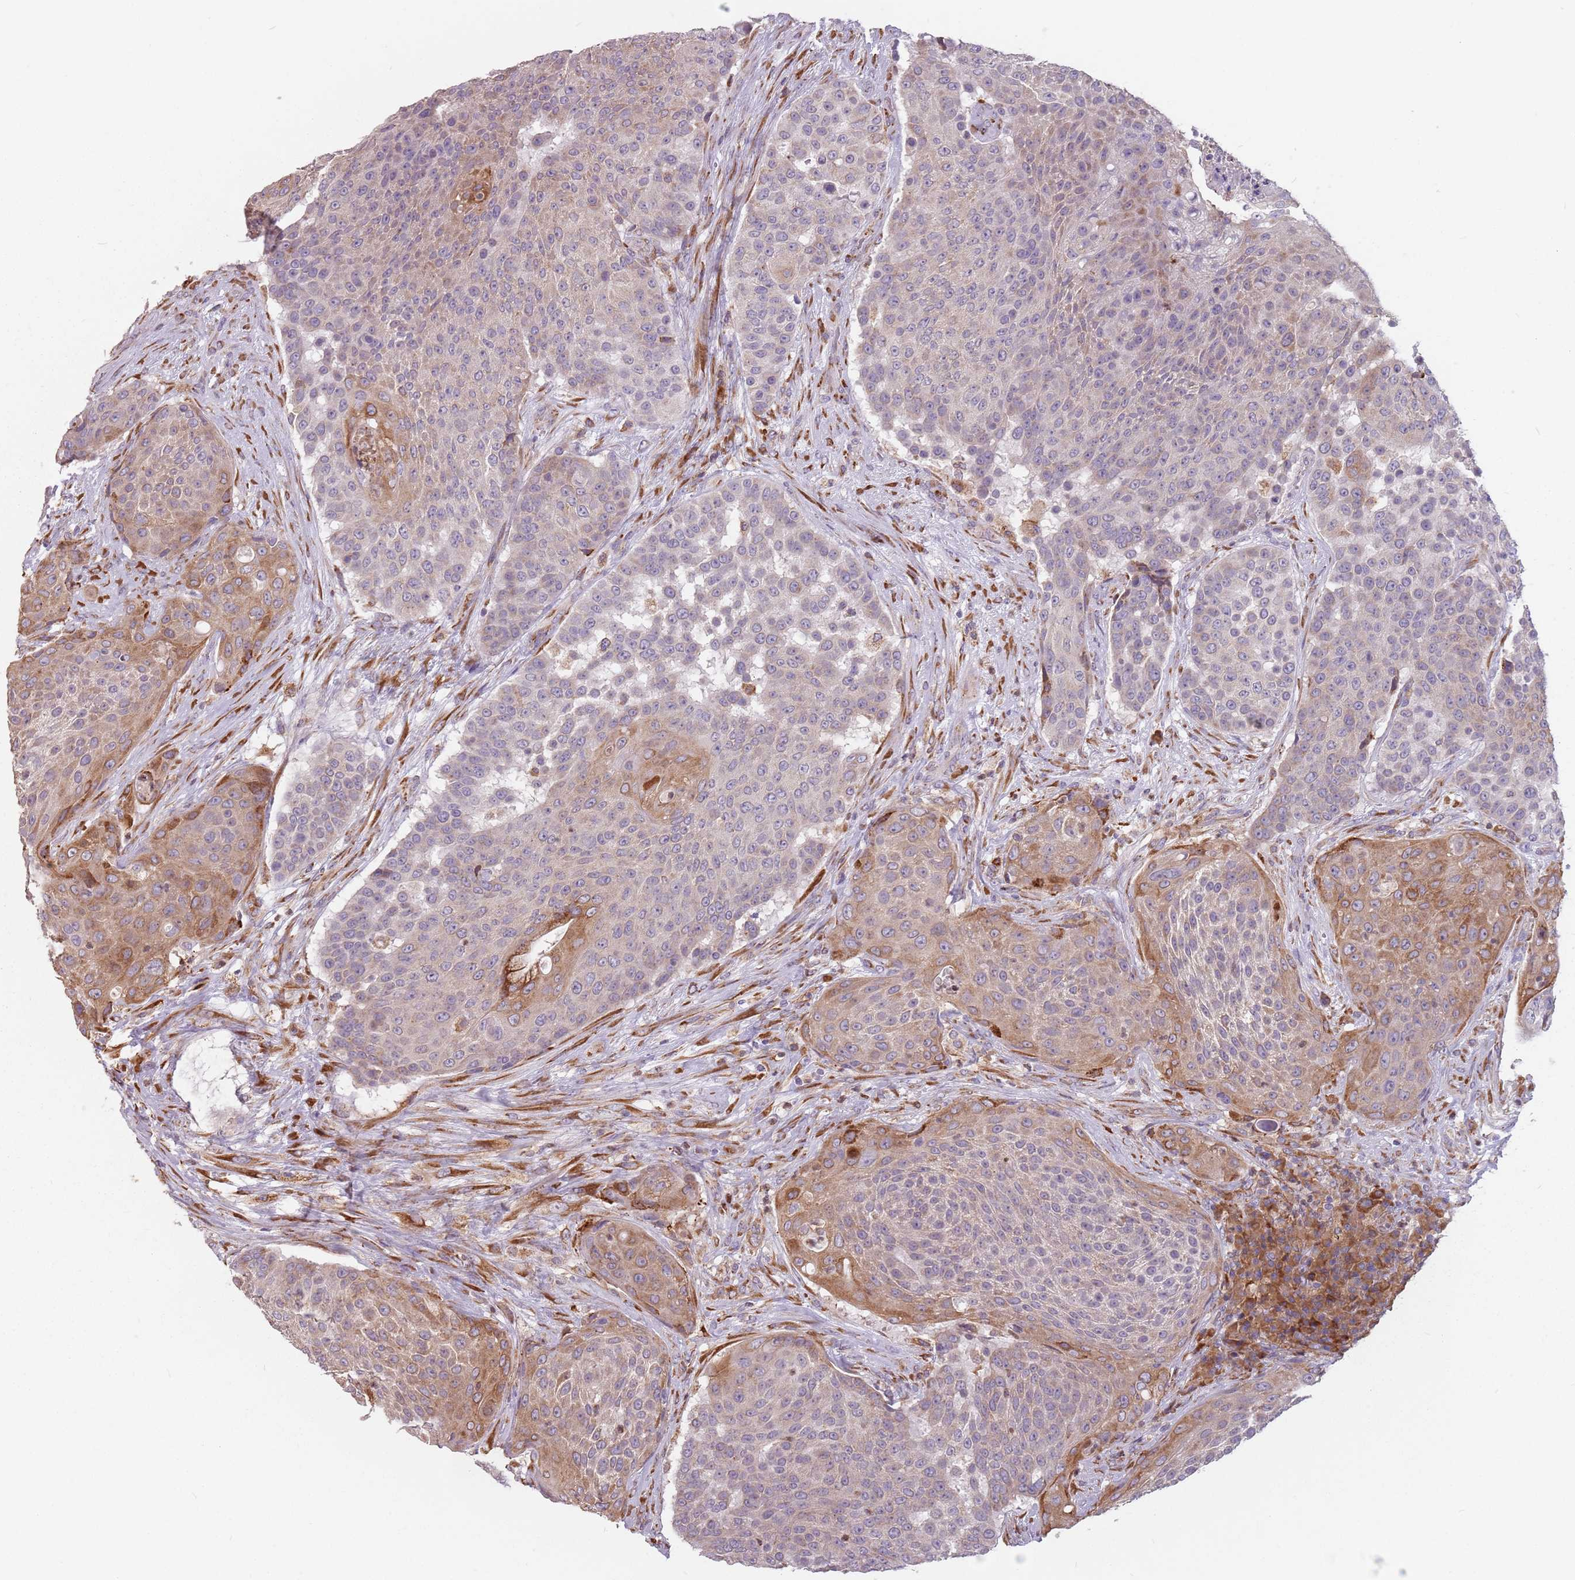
{"staining": {"intensity": "moderate", "quantity": "<25%", "location": "cytoplasmic/membranous"}, "tissue": "urothelial cancer", "cell_type": "Tumor cells", "image_type": "cancer", "snomed": [{"axis": "morphology", "description": "Urothelial carcinoma, High grade"}, {"axis": "topography", "description": "Urinary bladder"}], "caption": "The image exhibits immunohistochemical staining of urothelial cancer. There is moderate cytoplasmic/membranous expression is present in about <25% of tumor cells.", "gene": "RPS9", "patient": {"sex": "female", "age": 63}}